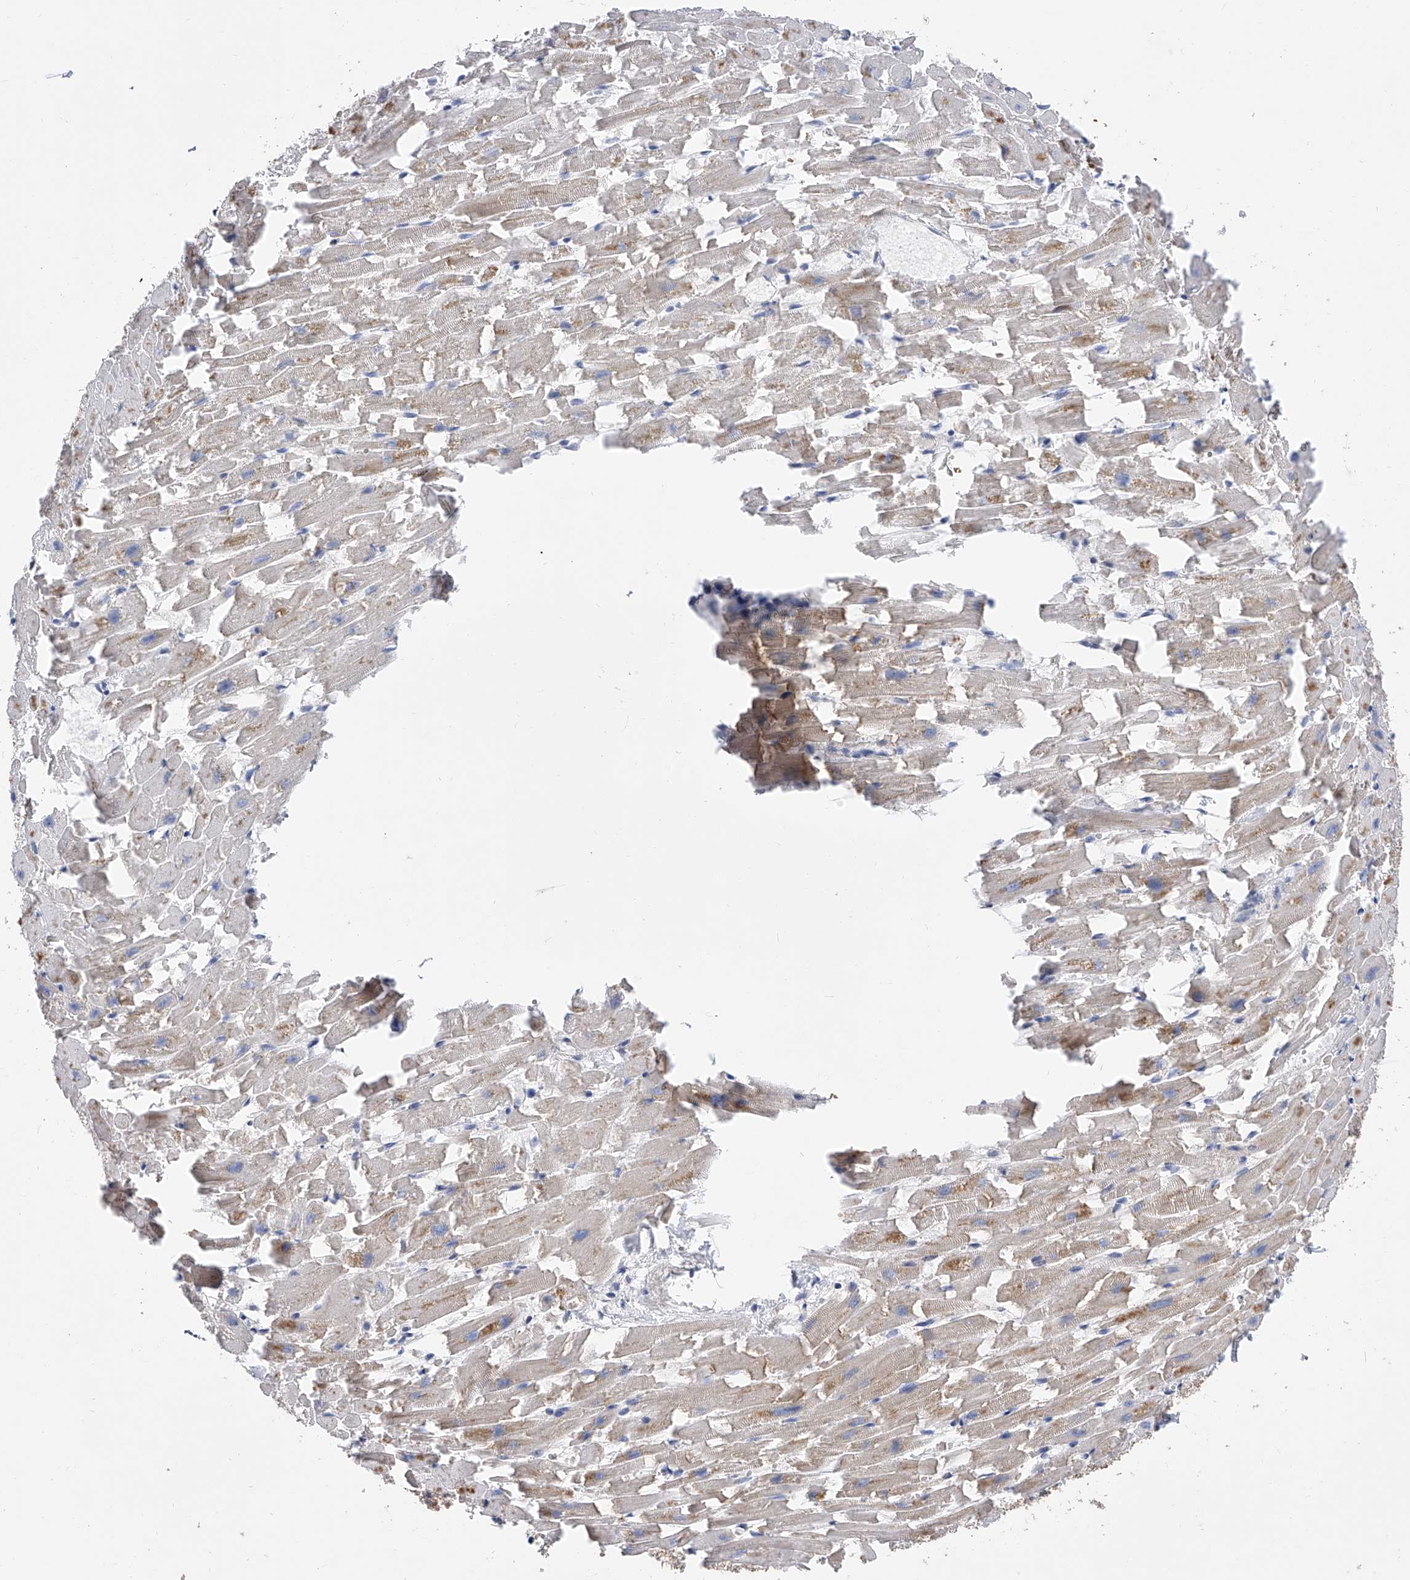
{"staining": {"intensity": "moderate", "quantity": "25%-75%", "location": "cytoplasmic/membranous"}, "tissue": "heart muscle", "cell_type": "Cardiomyocytes", "image_type": "normal", "snomed": [{"axis": "morphology", "description": "Normal tissue, NOS"}, {"axis": "topography", "description": "Heart"}], "caption": "Brown immunohistochemical staining in unremarkable human heart muscle exhibits moderate cytoplasmic/membranous staining in about 25%-75% of cardiomyocytes.", "gene": "PDSS2", "patient": {"sex": "female", "age": 64}}